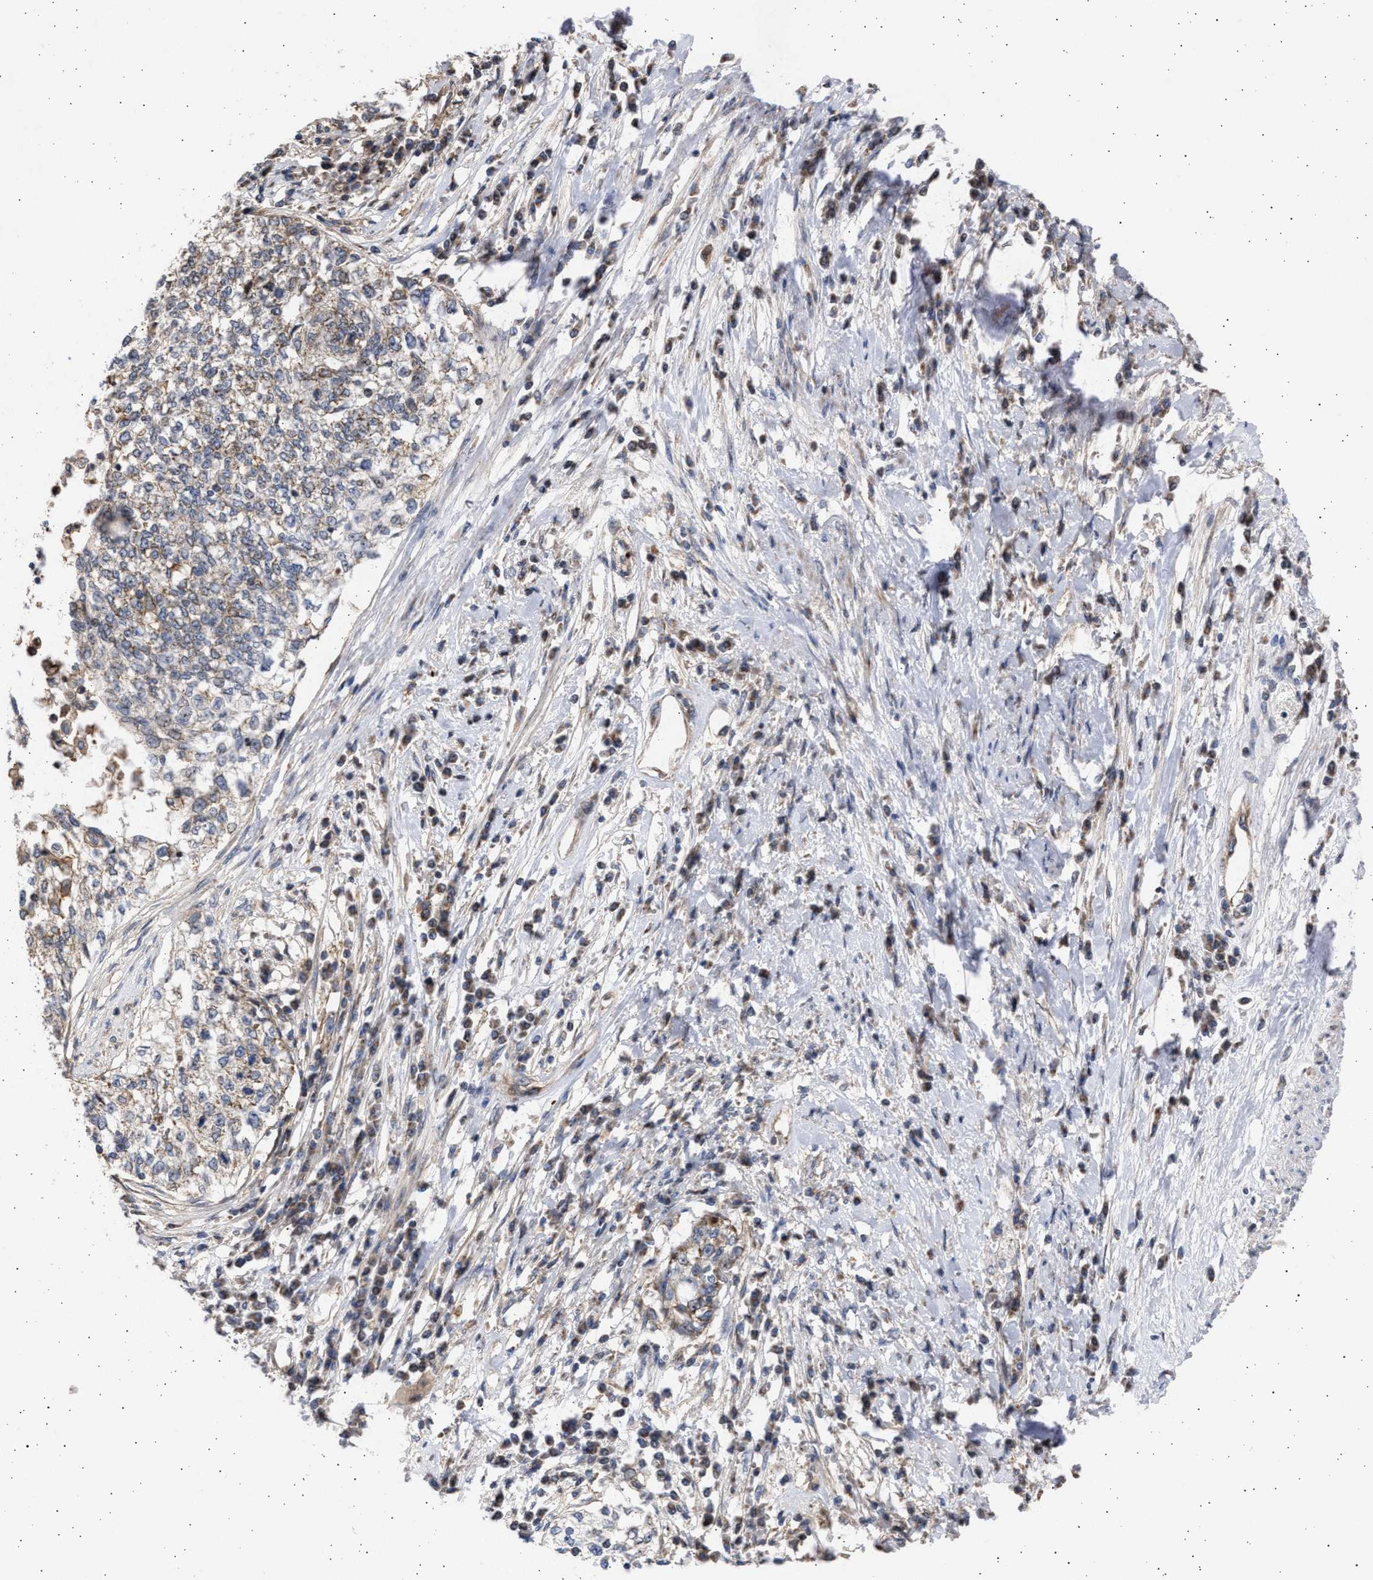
{"staining": {"intensity": "weak", "quantity": ">75%", "location": "cytoplasmic/membranous"}, "tissue": "cervical cancer", "cell_type": "Tumor cells", "image_type": "cancer", "snomed": [{"axis": "morphology", "description": "Squamous cell carcinoma, NOS"}, {"axis": "topography", "description": "Cervix"}], "caption": "Tumor cells reveal low levels of weak cytoplasmic/membranous expression in approximately >75% of cells in cervical cancer.", "gene": "TTC19", "patient": {"sex": "female", "age": 57}}